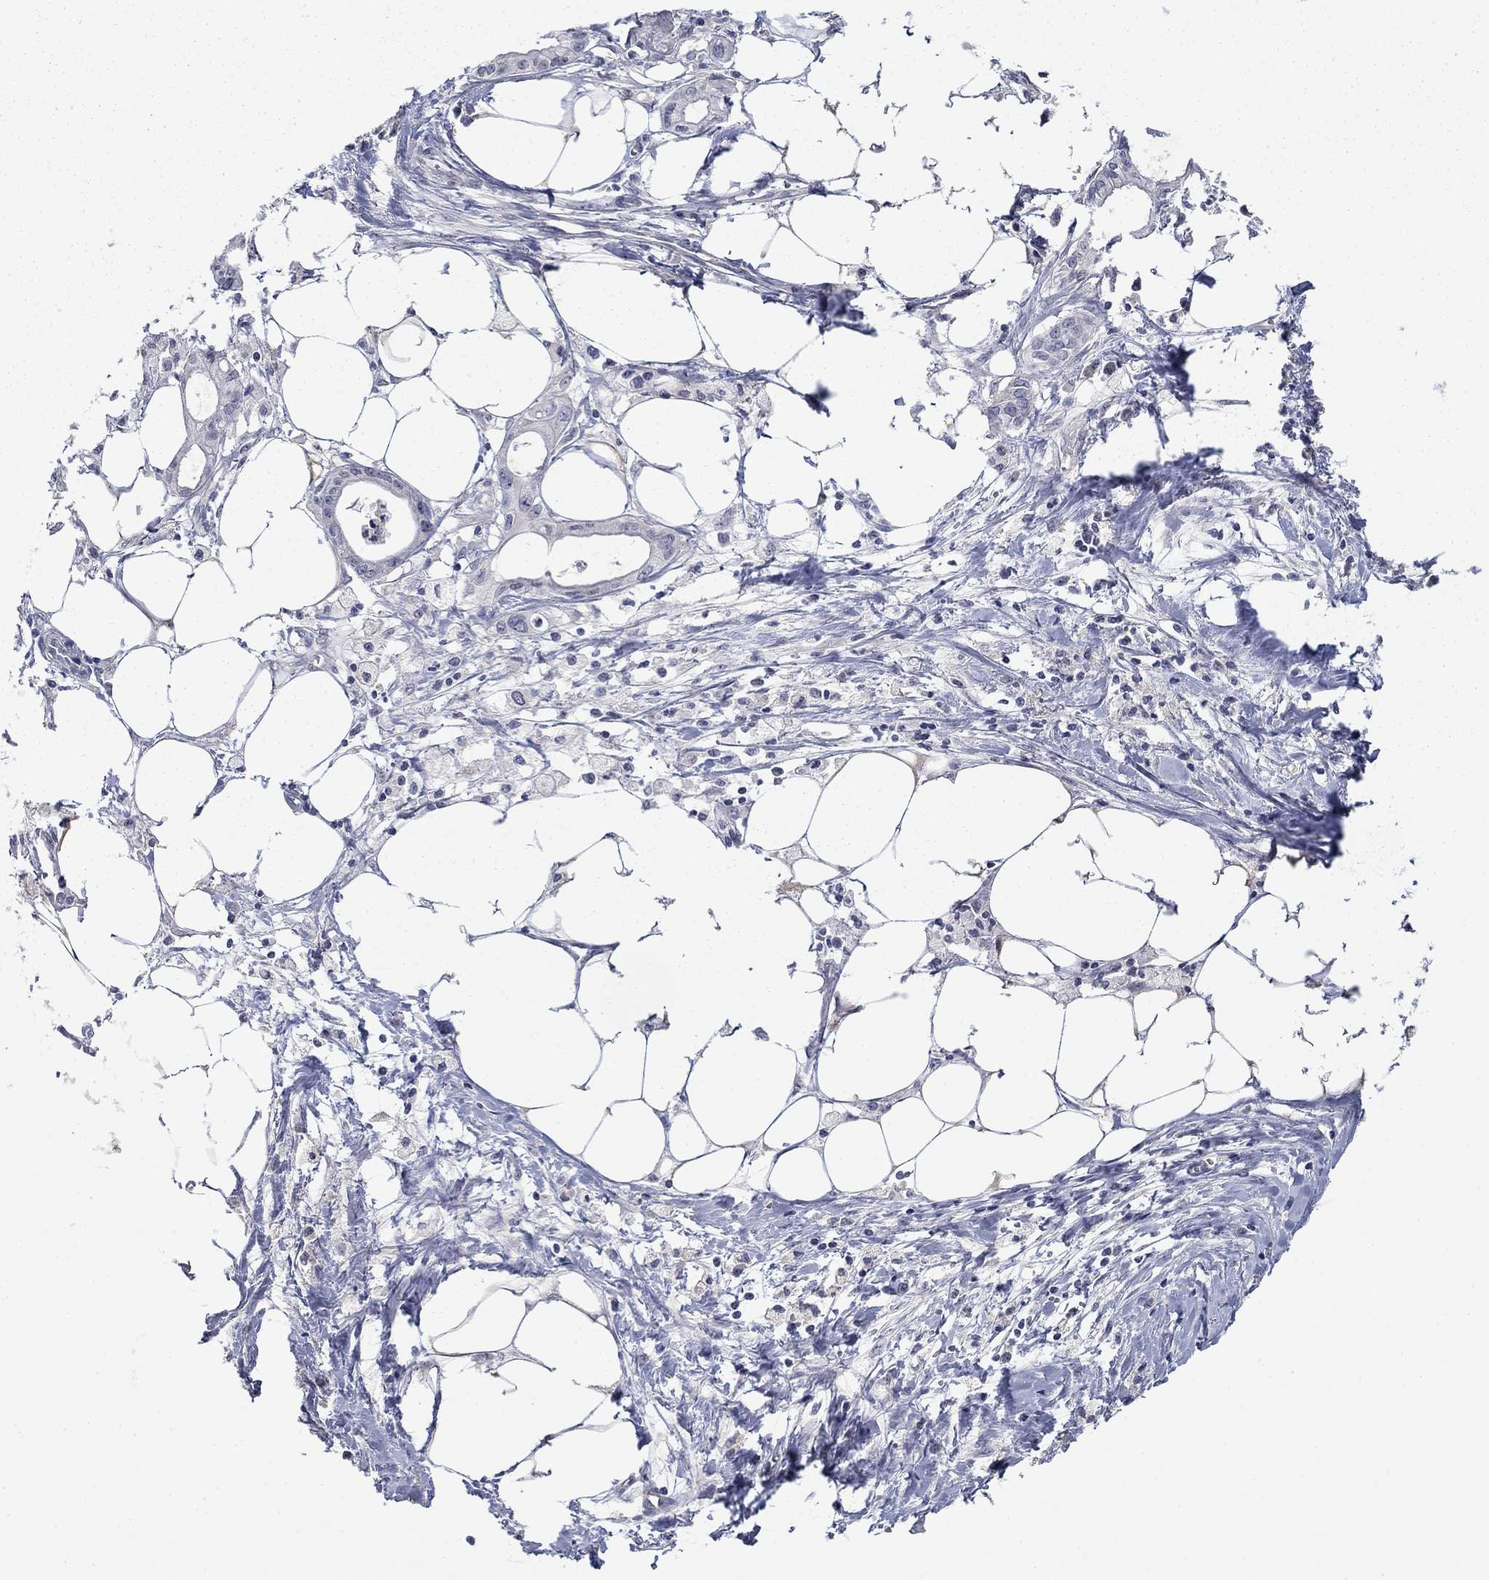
{"staining": {"intensity": "negative", "quantity": "none", "location": "none"}, "tissue": "pancreatic cancer", "cell_type": "Tumor cells", "image_type": "cancer", "snomed": [{"axis": "morphology", "description": "Adenocarcinoma, NOS"}, {"axis": "topography", "description": "Pancreas"}], "caption": "This is an IHC micrograph of pancreatic cancer. There is no positivity in tumor cells.", "gene": "DDTL", "patient": {"sex": "male", "age": 71}}